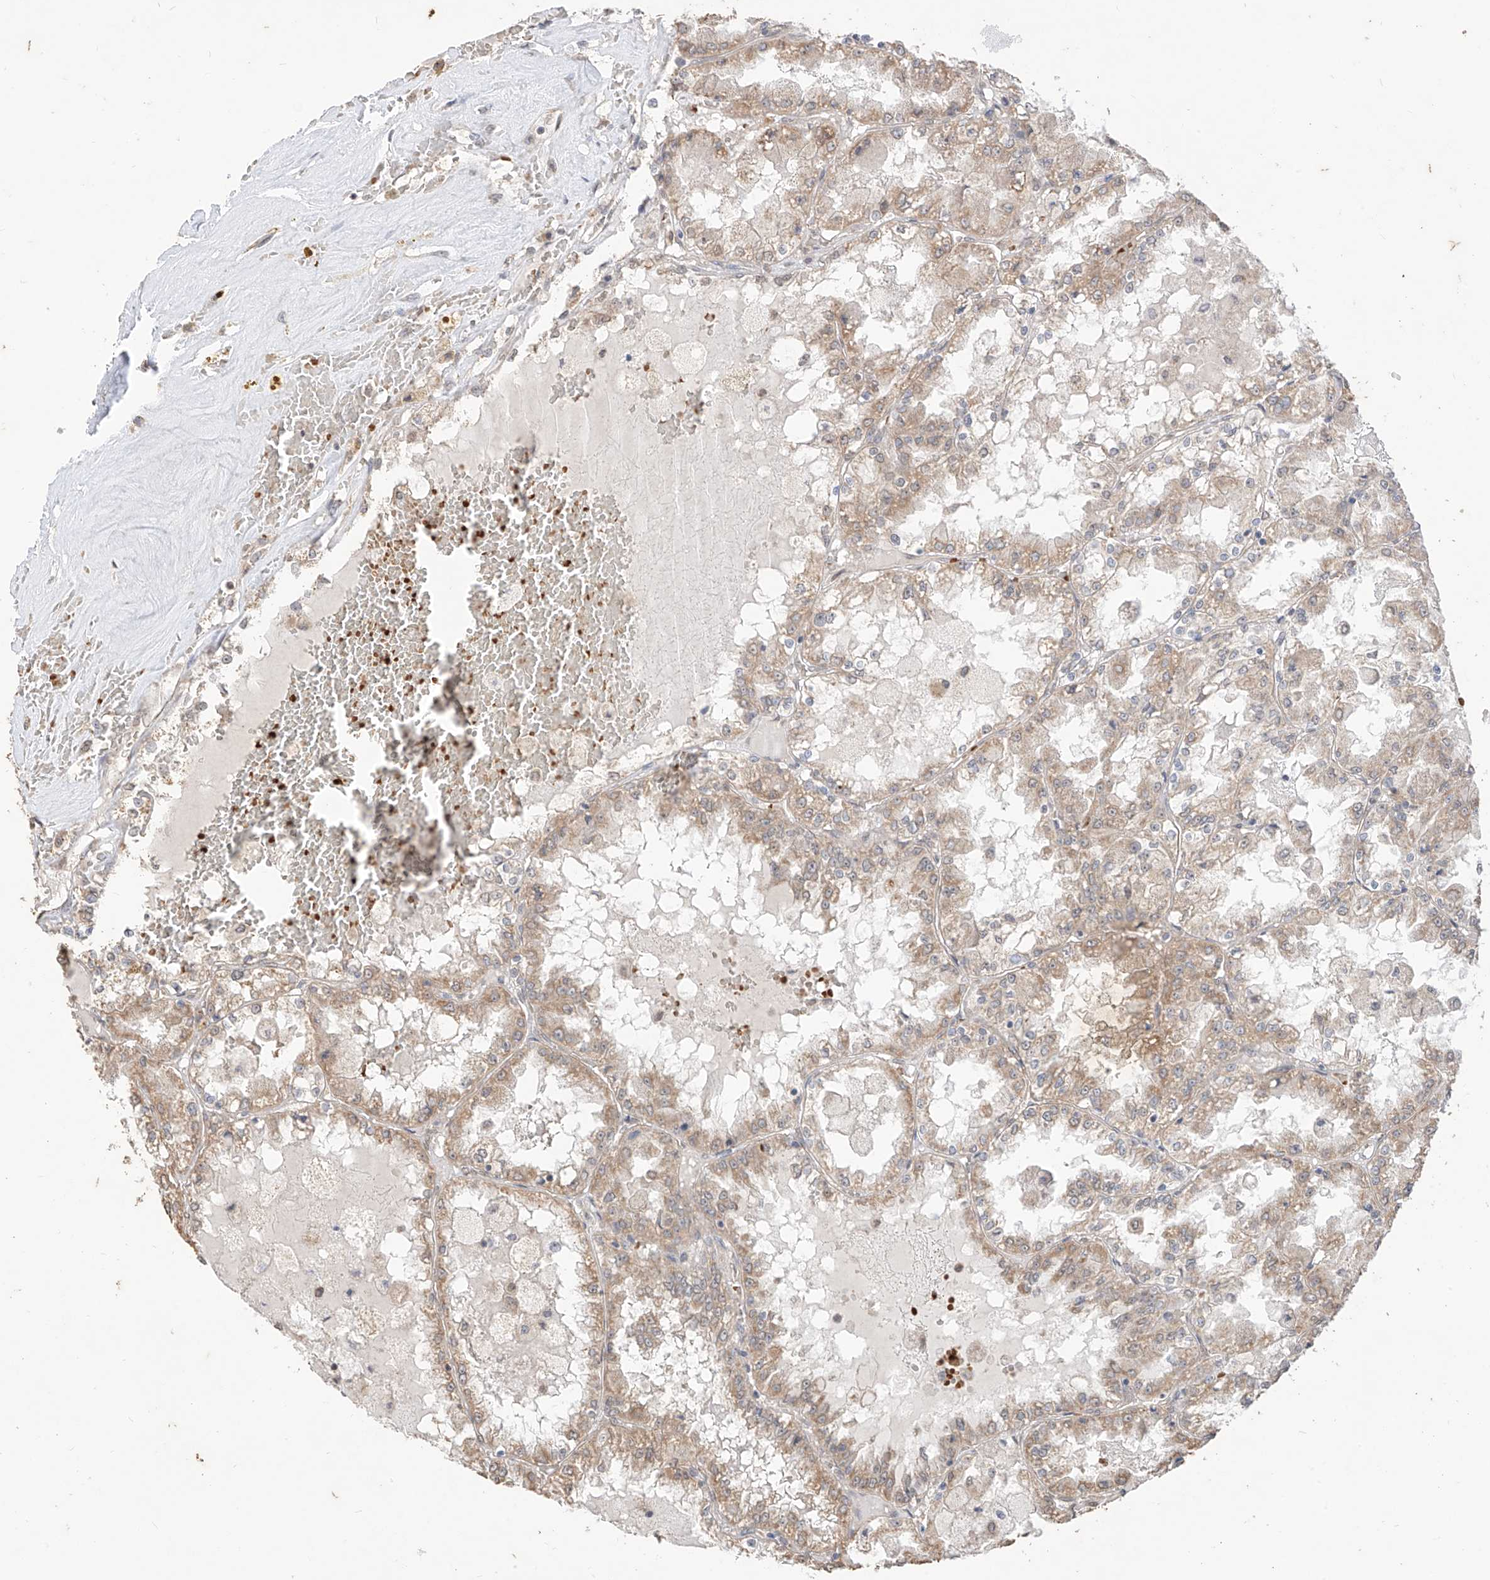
{"staining": {"intensity": "weak", "quantity": ">75%", "location": "cytoplasmic/membranous"}, "tissue": "renal cancer", "cell_type": "Tumor cells", "image_type": "cancer", "snomed": [{"axis": "morphology", "description": "Adenocarcinoma, NOS"}, {"axis": "topography", "description": "Kidney"}], "caption": "Immunohistochemical staining of human renal adenocarcinoma shows weak cytoplasmic/membranous protein positivity in about >75% of tumor cells.", "gene": "MTUS2", "patient": {"sex": "female", "age": 56}}